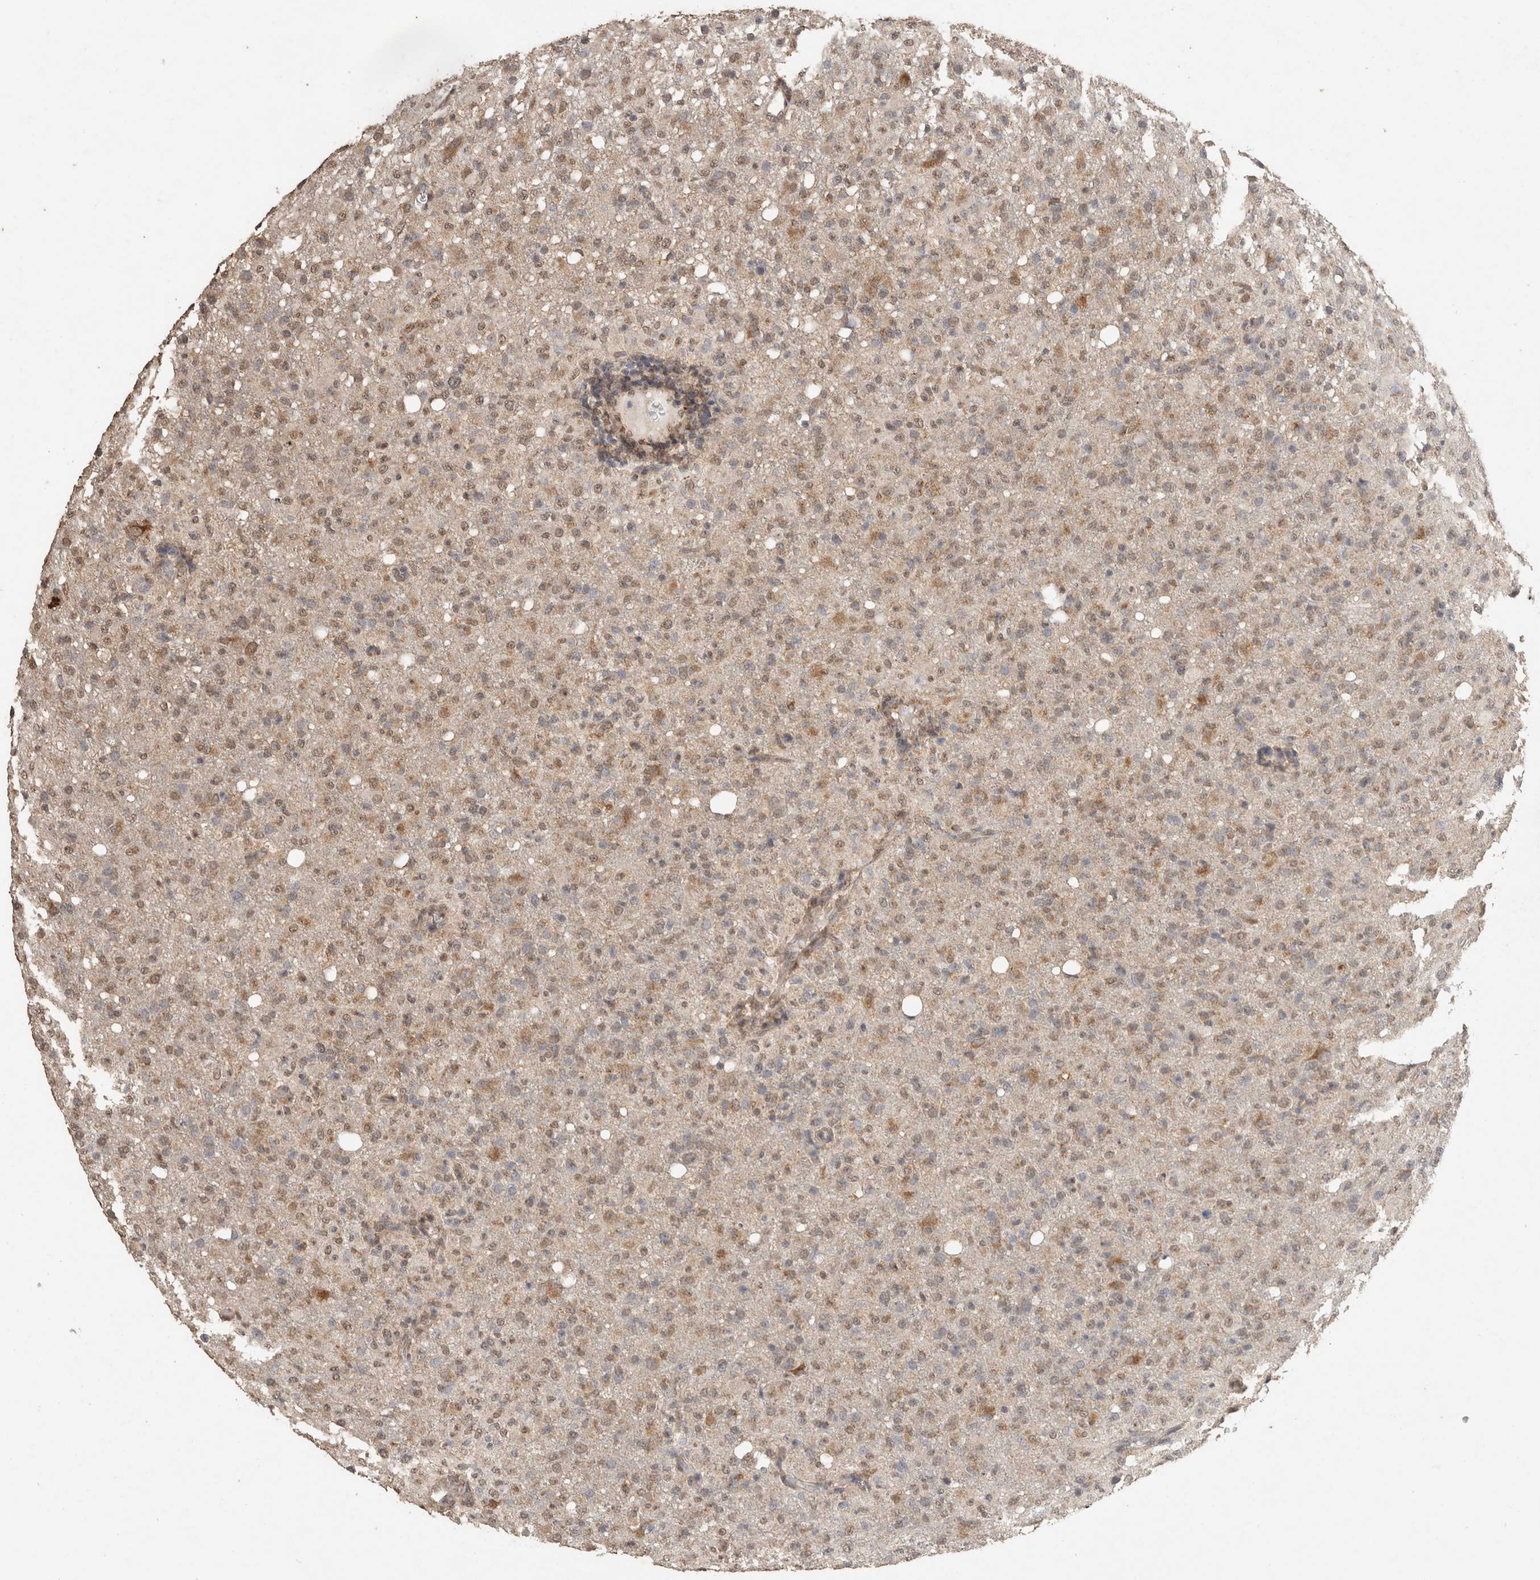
{"staining": {"intensity": "weak", "quantity": "25%-75%", "location": "cytoplasmic/membranous,nuclear"}, "tissue": "glioma", "cell_type": "Tumor cells", "image_type": "cancer", "snomed": [{"axis": "morphology", "description": "Glioma, malignant, High grade"}, {"axis": "topography", "description": "Brain"}], "caption": "Brown immunohistochemical staining in human malignant glioma (high-grade) demonstrates weak cytoplasmic/membranous and nuclear staining in about 25%-75% of tumor cells. The staining is performed using DAB (3,3'-diaminobenzidine) brown chromogen to label protein expression. The nuclei are counter-stained blue using hematoxylin.", "gene": "C1QTNF5", "patient": {"sex": "female", "age": 57}}